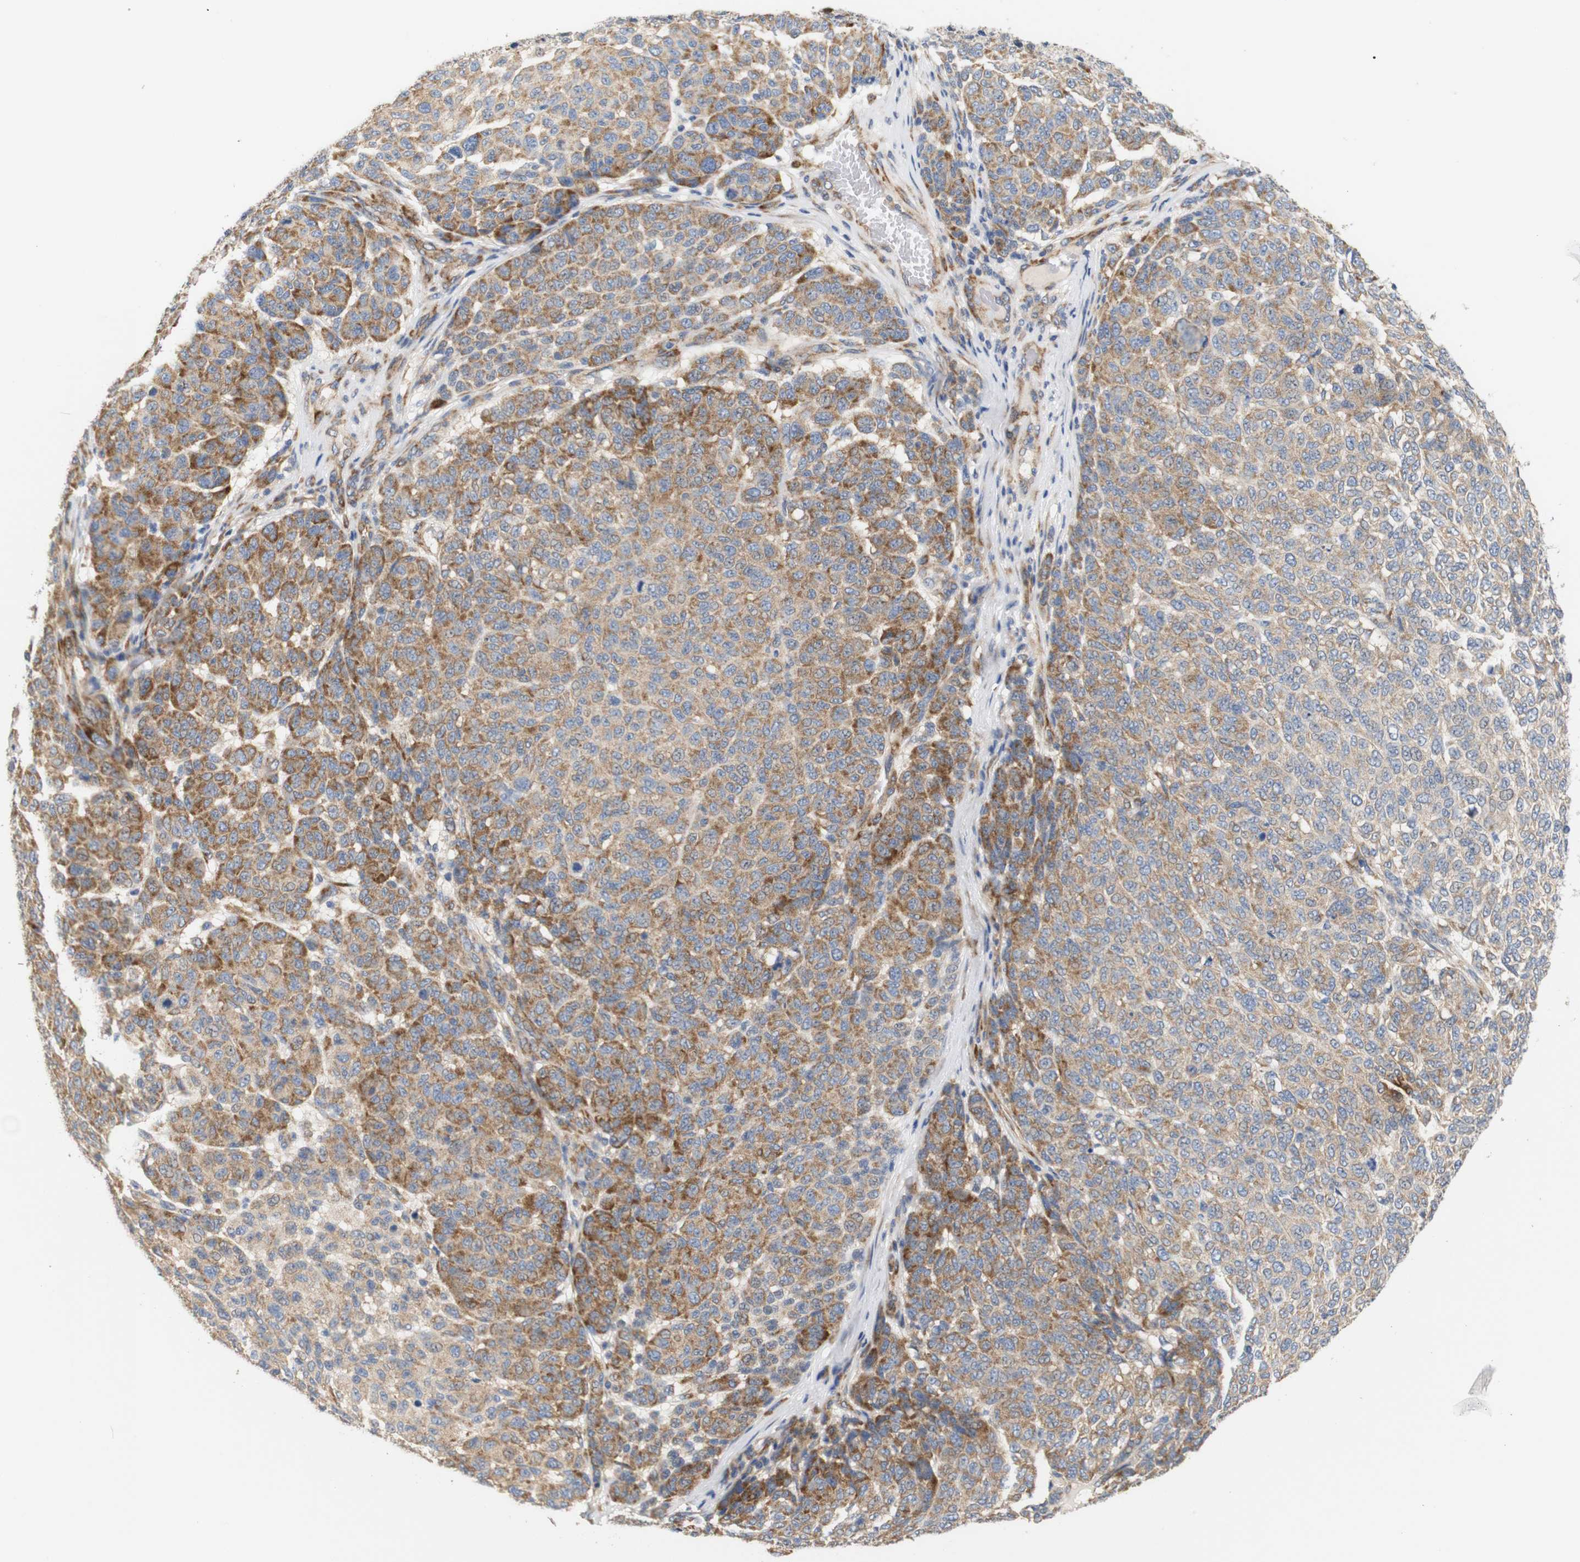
{"staining": {"intensity": "moderate", "quantity": ">75%", "location": "cytoplasmic/membranous"}, "tissue": "melanoma", "cell_type": "Tumor cells", "image_type": "cancer", "snomed": [{"axis": "morphology", "description": "Malignant melanoma, NOS"}, {"axis": "topography", "description": "Skin"}], "caption": "Immunohistochemistry (IHC) image of melanoma stained for a protein (brown), which shows medium levels of moderate cytoplasmic/membranous staining in about >75% of tumor cells.", "gene": "TRIM5", "patient": {"sex": "male", "age": 59}}